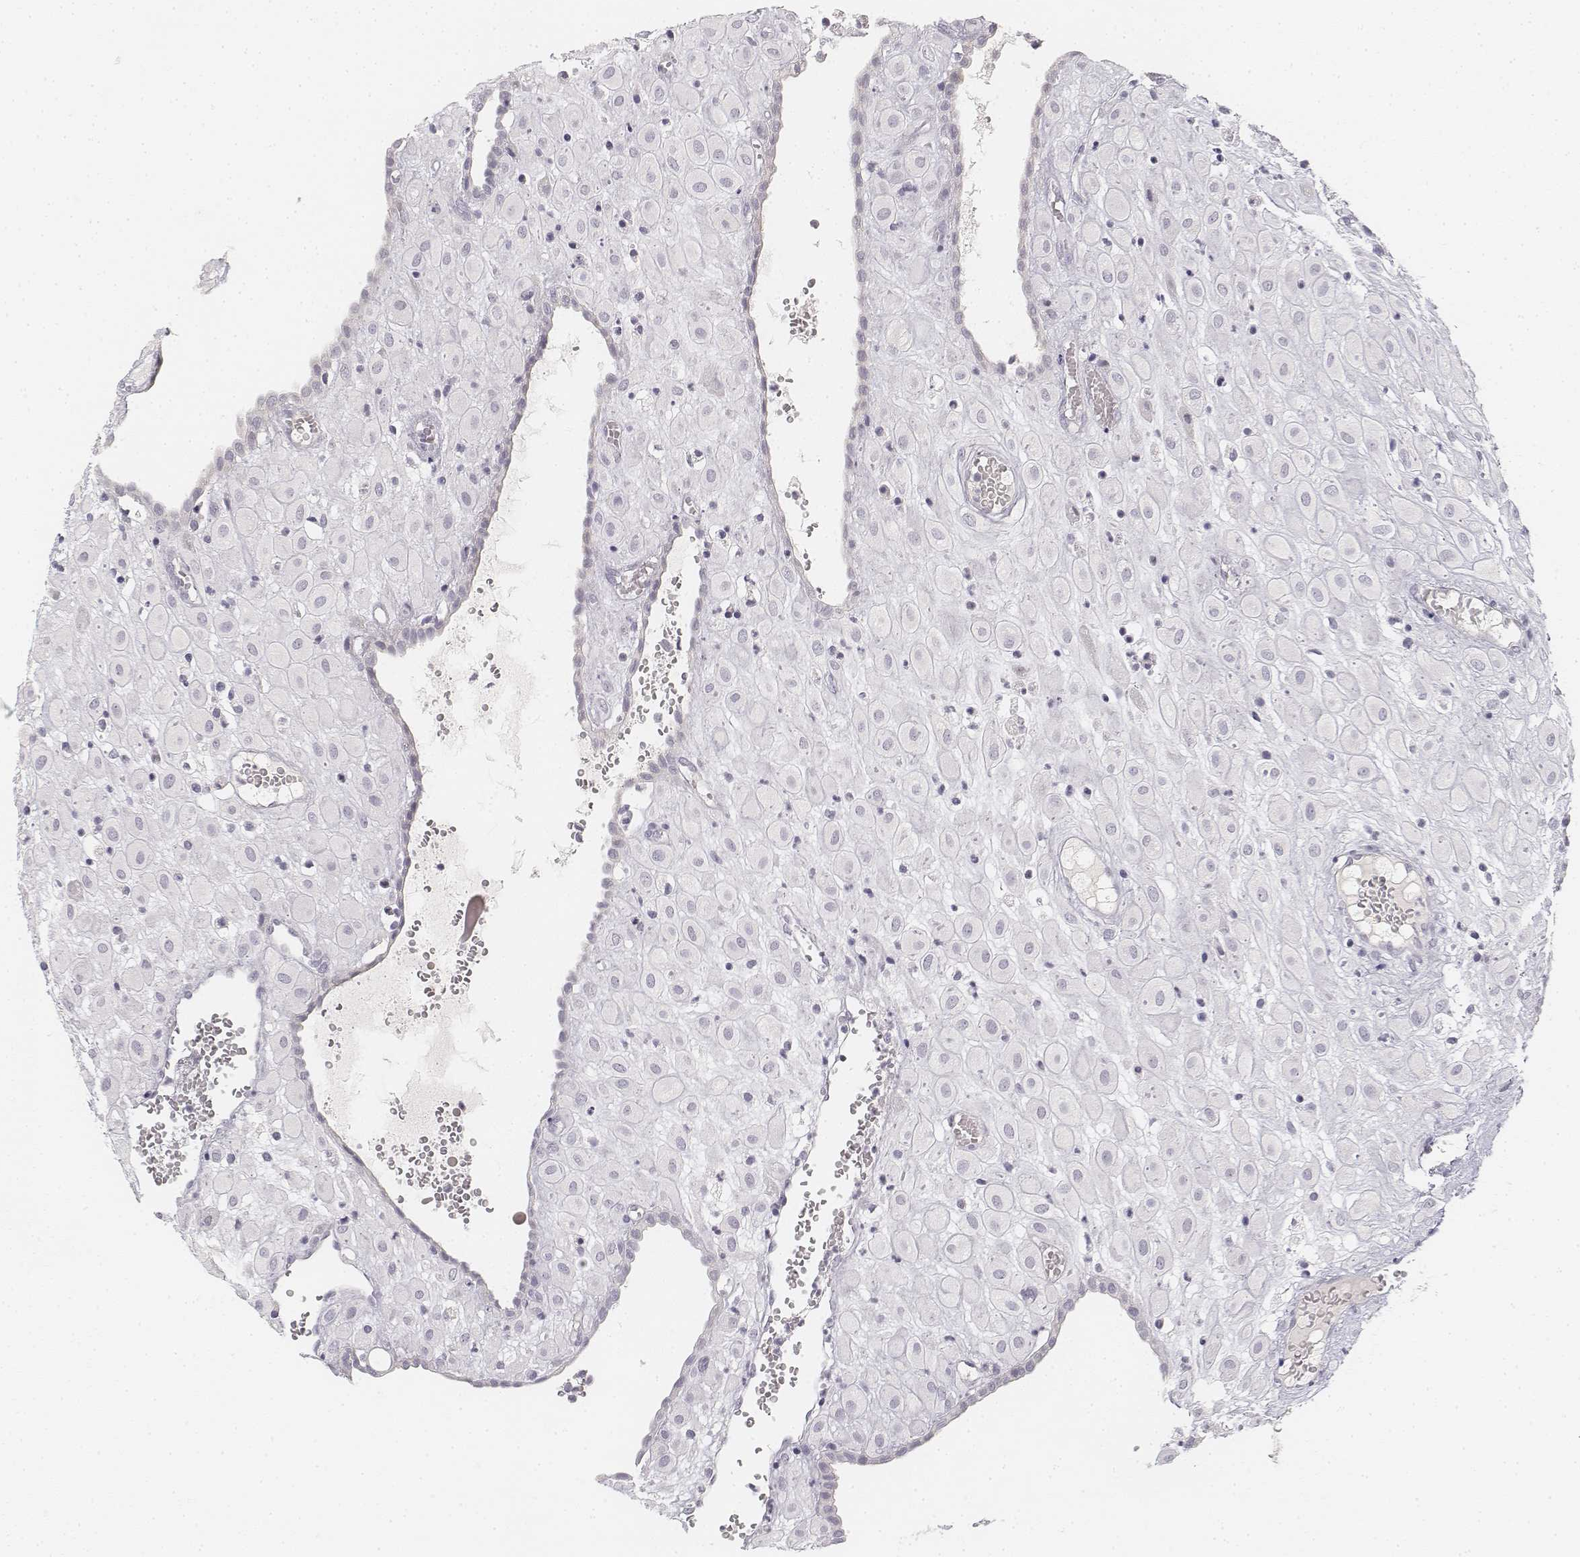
{"staining": {"intensity": "negative", "quantity": "none", "location": "none"}, "tissue": "placenta", "cell_type": "Decidual cells", "image_type": "normal", "snomed": [{"axis": "morphology", "description": "Normal tissue, NOS"}, {"axis": "topography", "description": "Placenta"}], "caption": "Placenta stained for a protein using immunohistochemistry displays no positivity decidual cells.", "gene": "DSG4", "patient": {"sex": "female", "age": 24}}